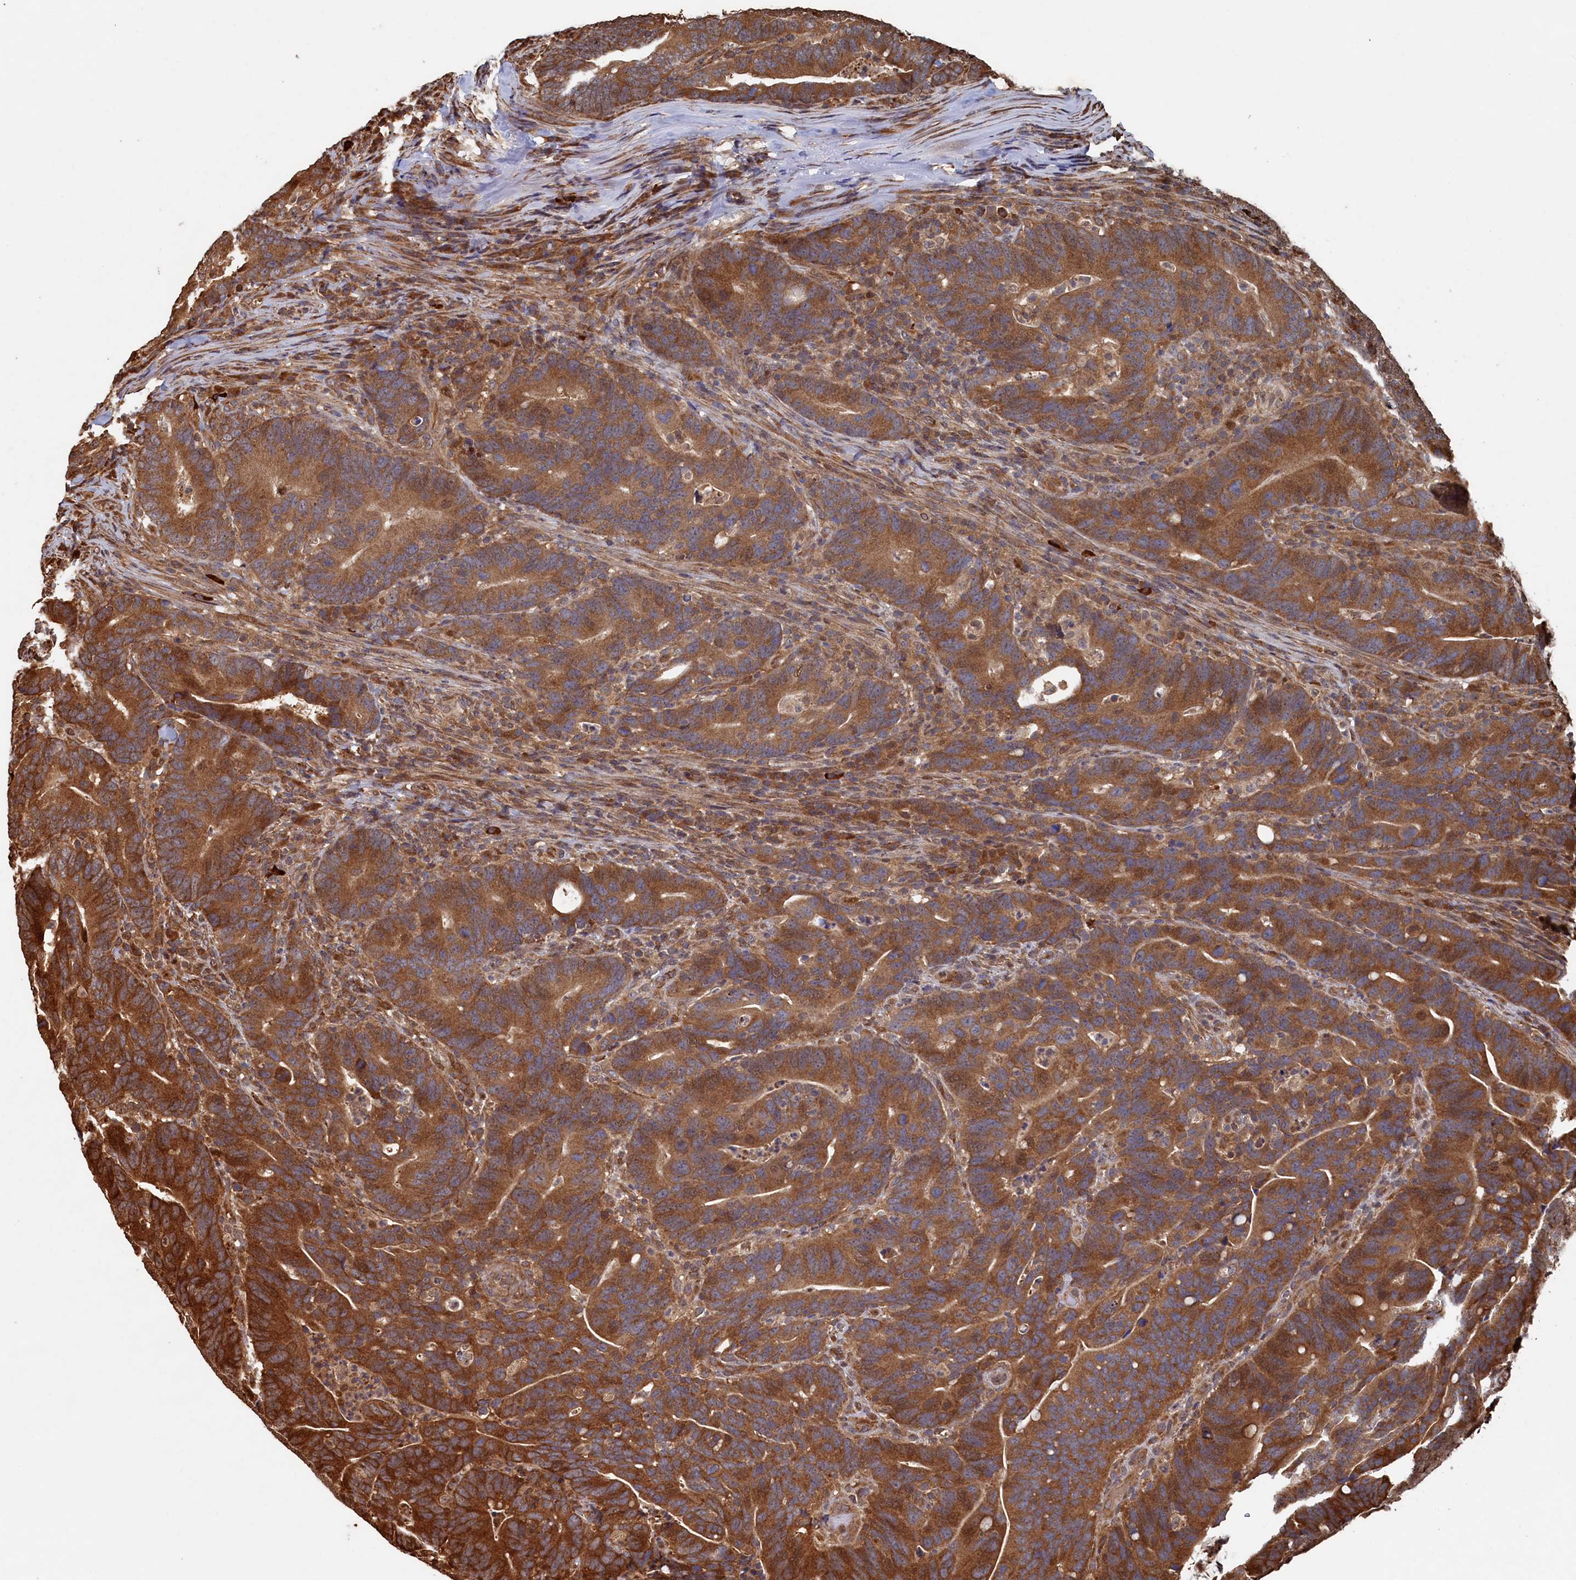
{"staining": {"intensity": "moderate", "quantity": ">75%", "location": "cytoplasmic/membranous"}, "tissue": "colorectal cancer", "cell_type": "Tumor cells", "image_type": "cancer", "snomed": [{"axis": "morphology", "description": "Adenocarcinoma, NOS"}, {"axis": "topography", "description": "Colon"}], "caption": "Adenocarcinoma (colorectal) tissue reveals moderate cytoplasmic/membranous positivity in approximately >75% of tumor cells, visualized by immunohistochemistry.", "gene": "PIGN", "patient": {"sex": "female", "age": 66}}